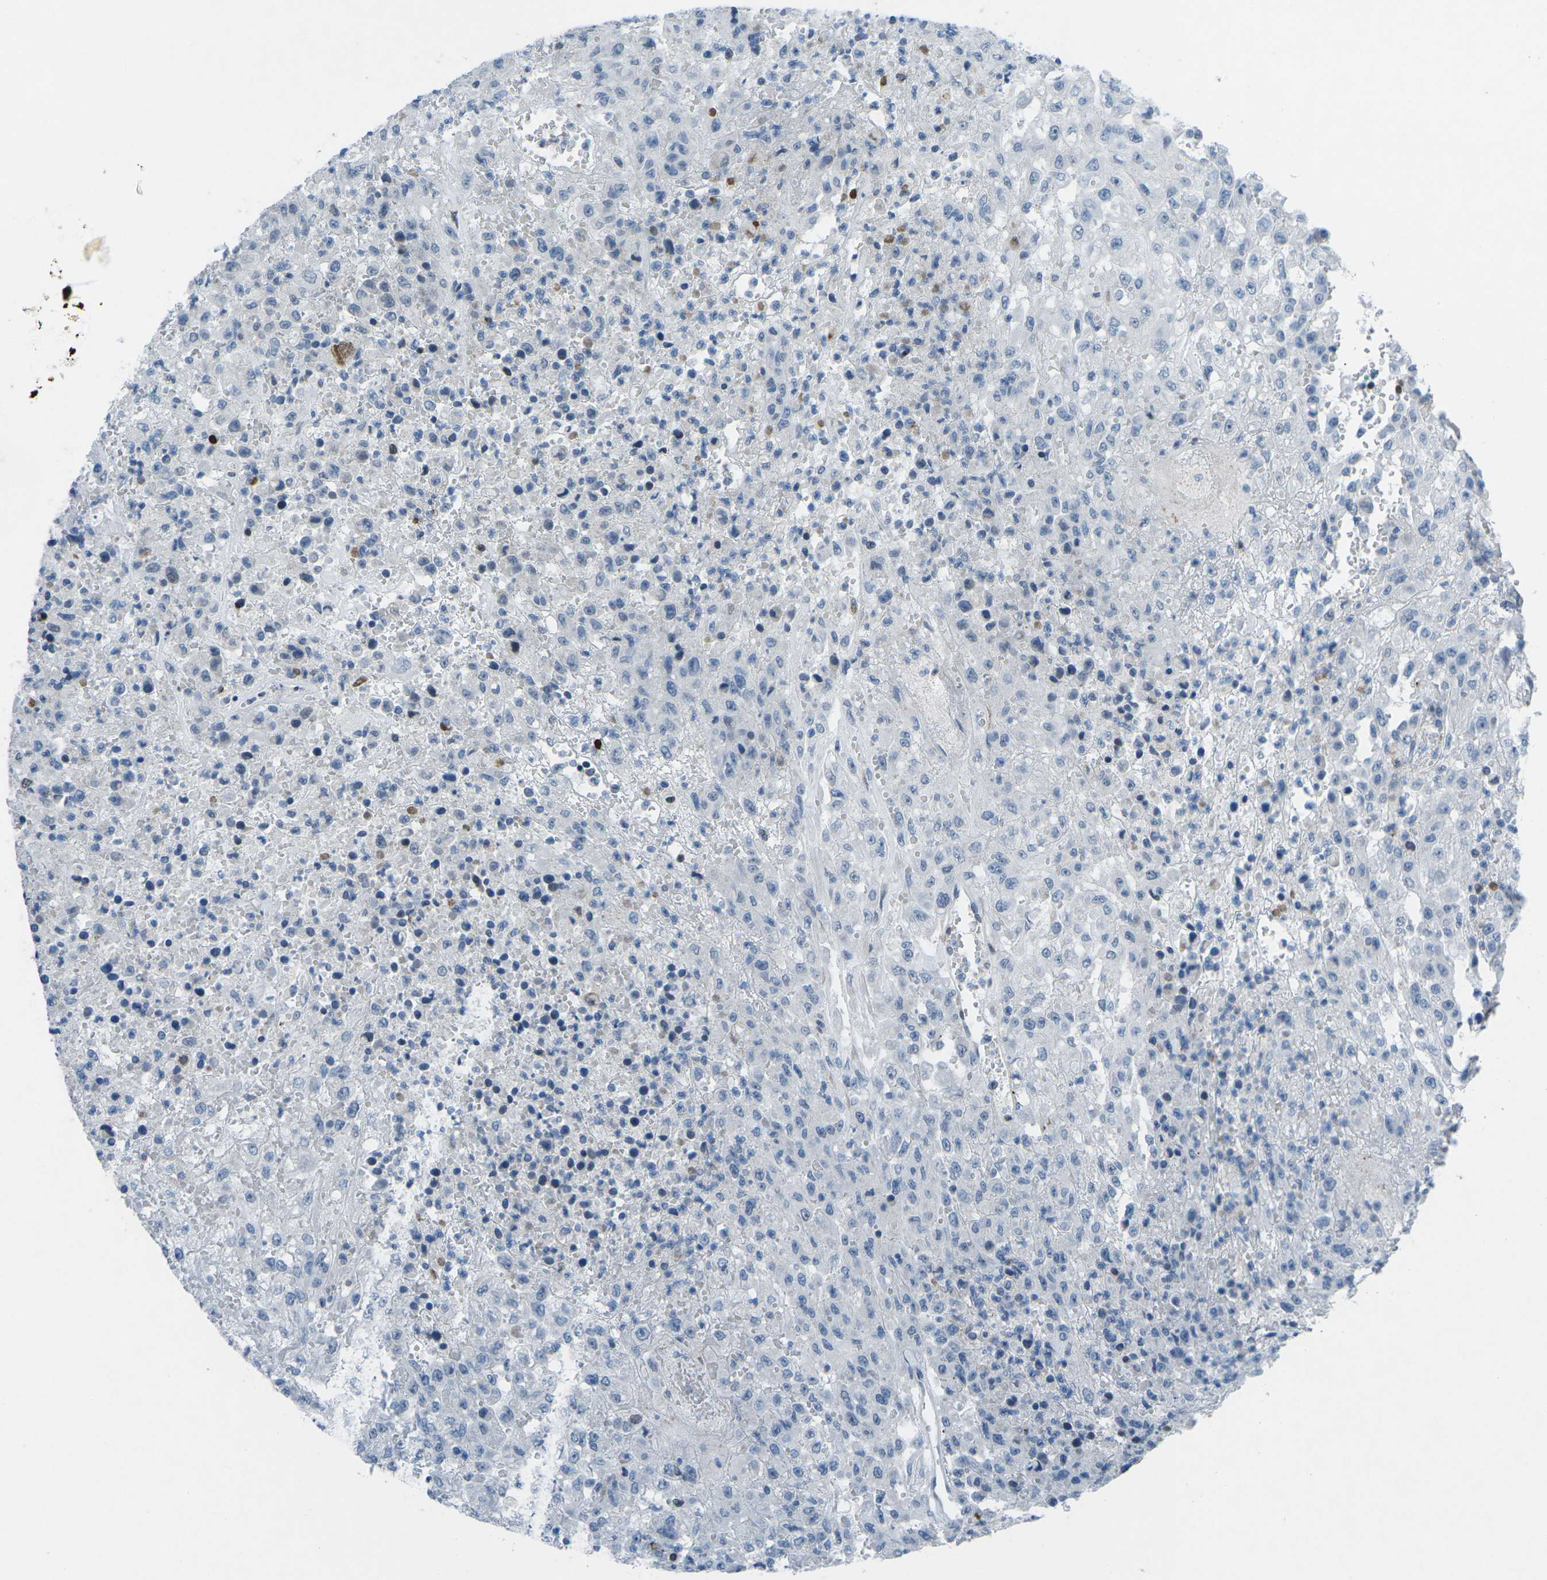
{"staining": {"intensity": "negative", "quantity": "none", "location": "none"}, "tissue": "urothelial cancer", "cell_type": "Tumor cells", "image_type": "cancer", "snomed": [{"axis": "morphology", "description": "Urothelial carcinoma, High grade"}, {"axis": "topography", "description": "Urinary bladder"}], "caption": "High magnification brightfield microscopy of high-grade urothelial carcinoma stained with DAB (brown) and counterstained with hematoxylin (blue): tumor cells show no significant positivity.", "gene": "MBNL1", "patient": {"sex": "male", "age": 46}}